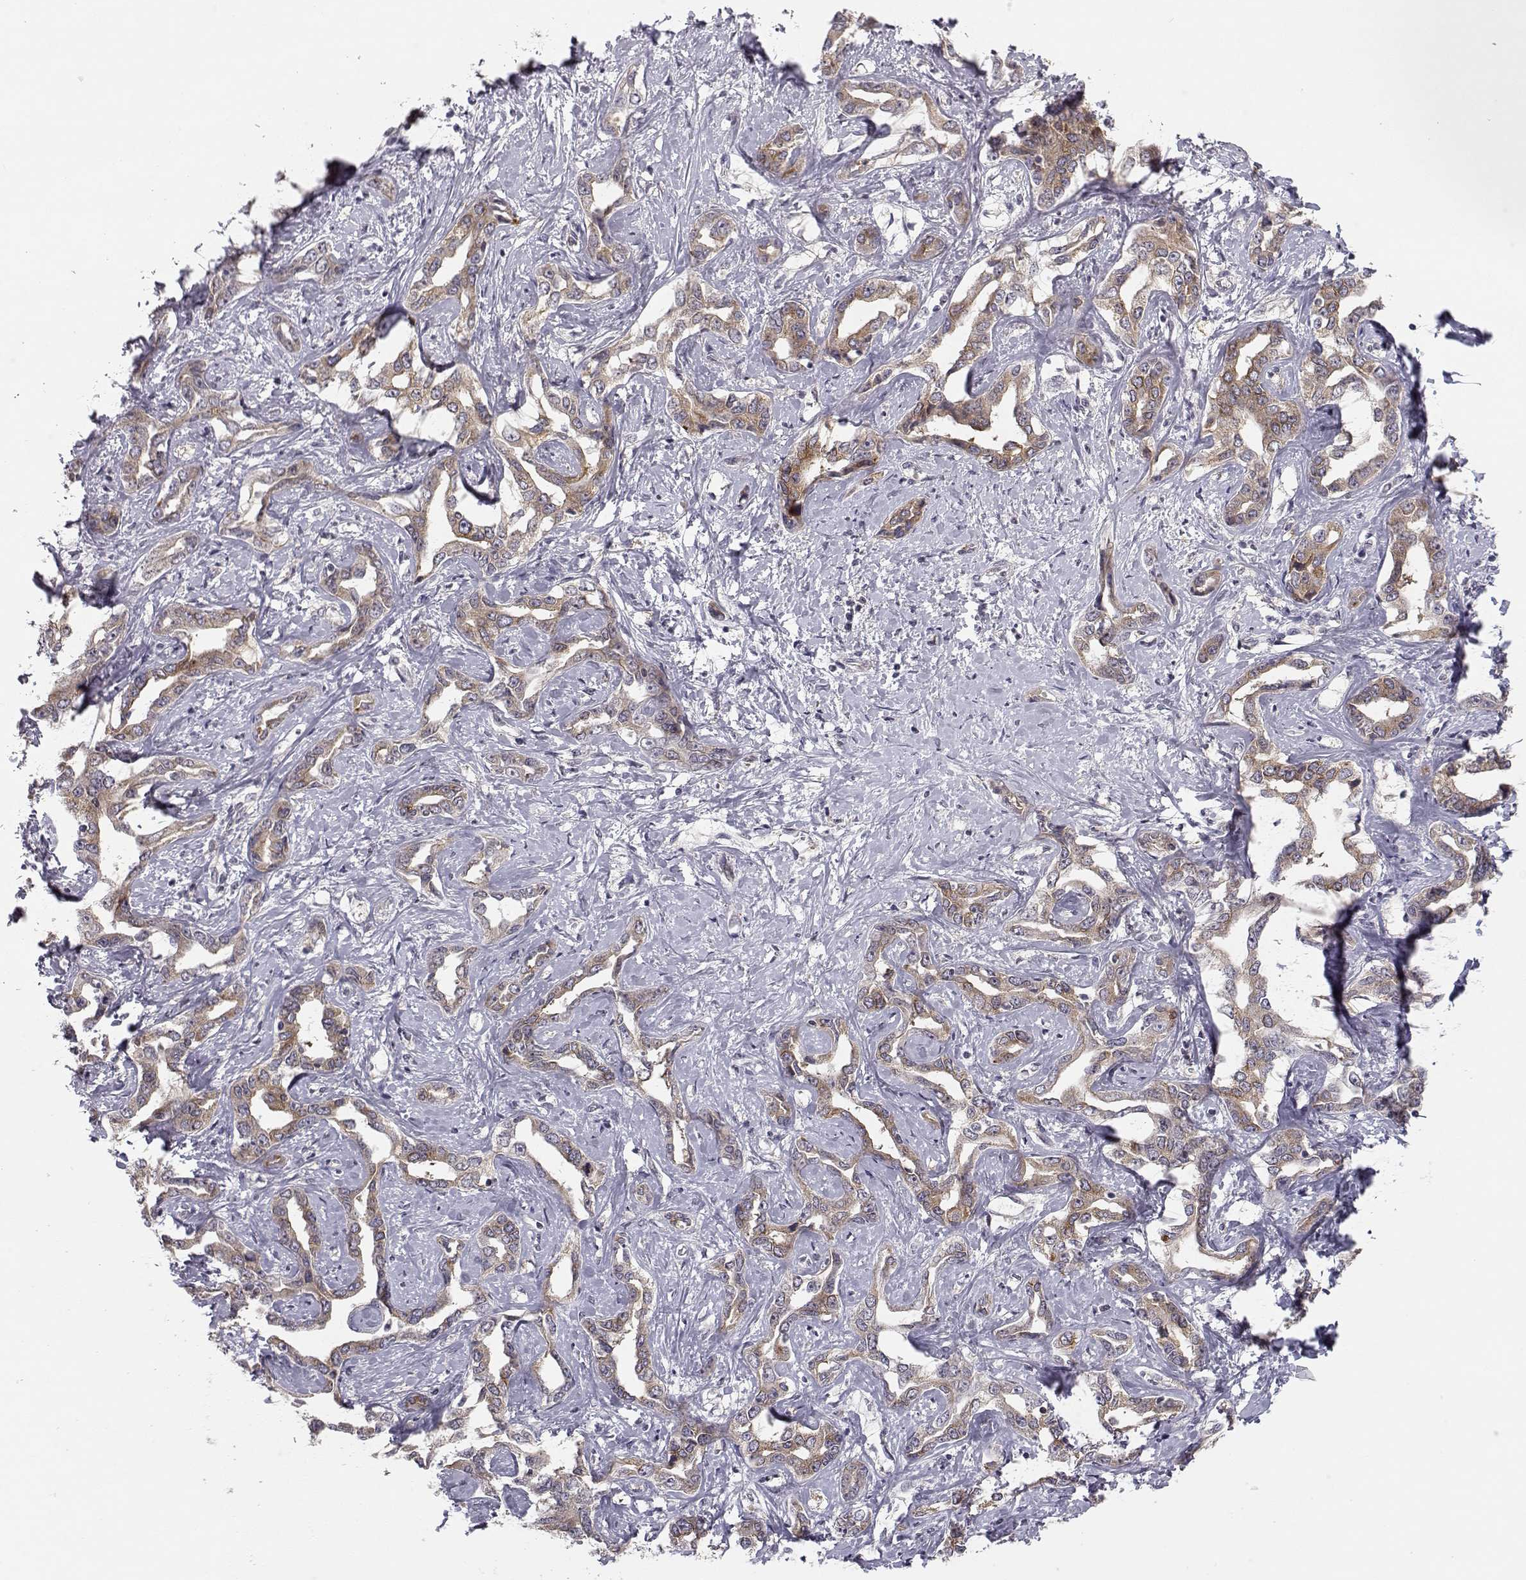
{"staining": {"intensity": "moderate", "quantity": ">75%", "location": "cytoplasmic/membranous"}, "tissue": "liver cancer", "cell_type": "Tumor cells", "image_type": "cancer", "snomed": [{"axis": "morphology", "description": "Cholangiocarcinoma"}, {"axis": "topography", "description": "Liver"}], "caption": "Immunohistochemical staining of human liver cancer demonstrates medium levels of moderate cytoplasmic/membranous protein positivity in about >75% of tumor cells.", "gene": "KIF13B", "patient": {"sex": "male", "age": 59}}